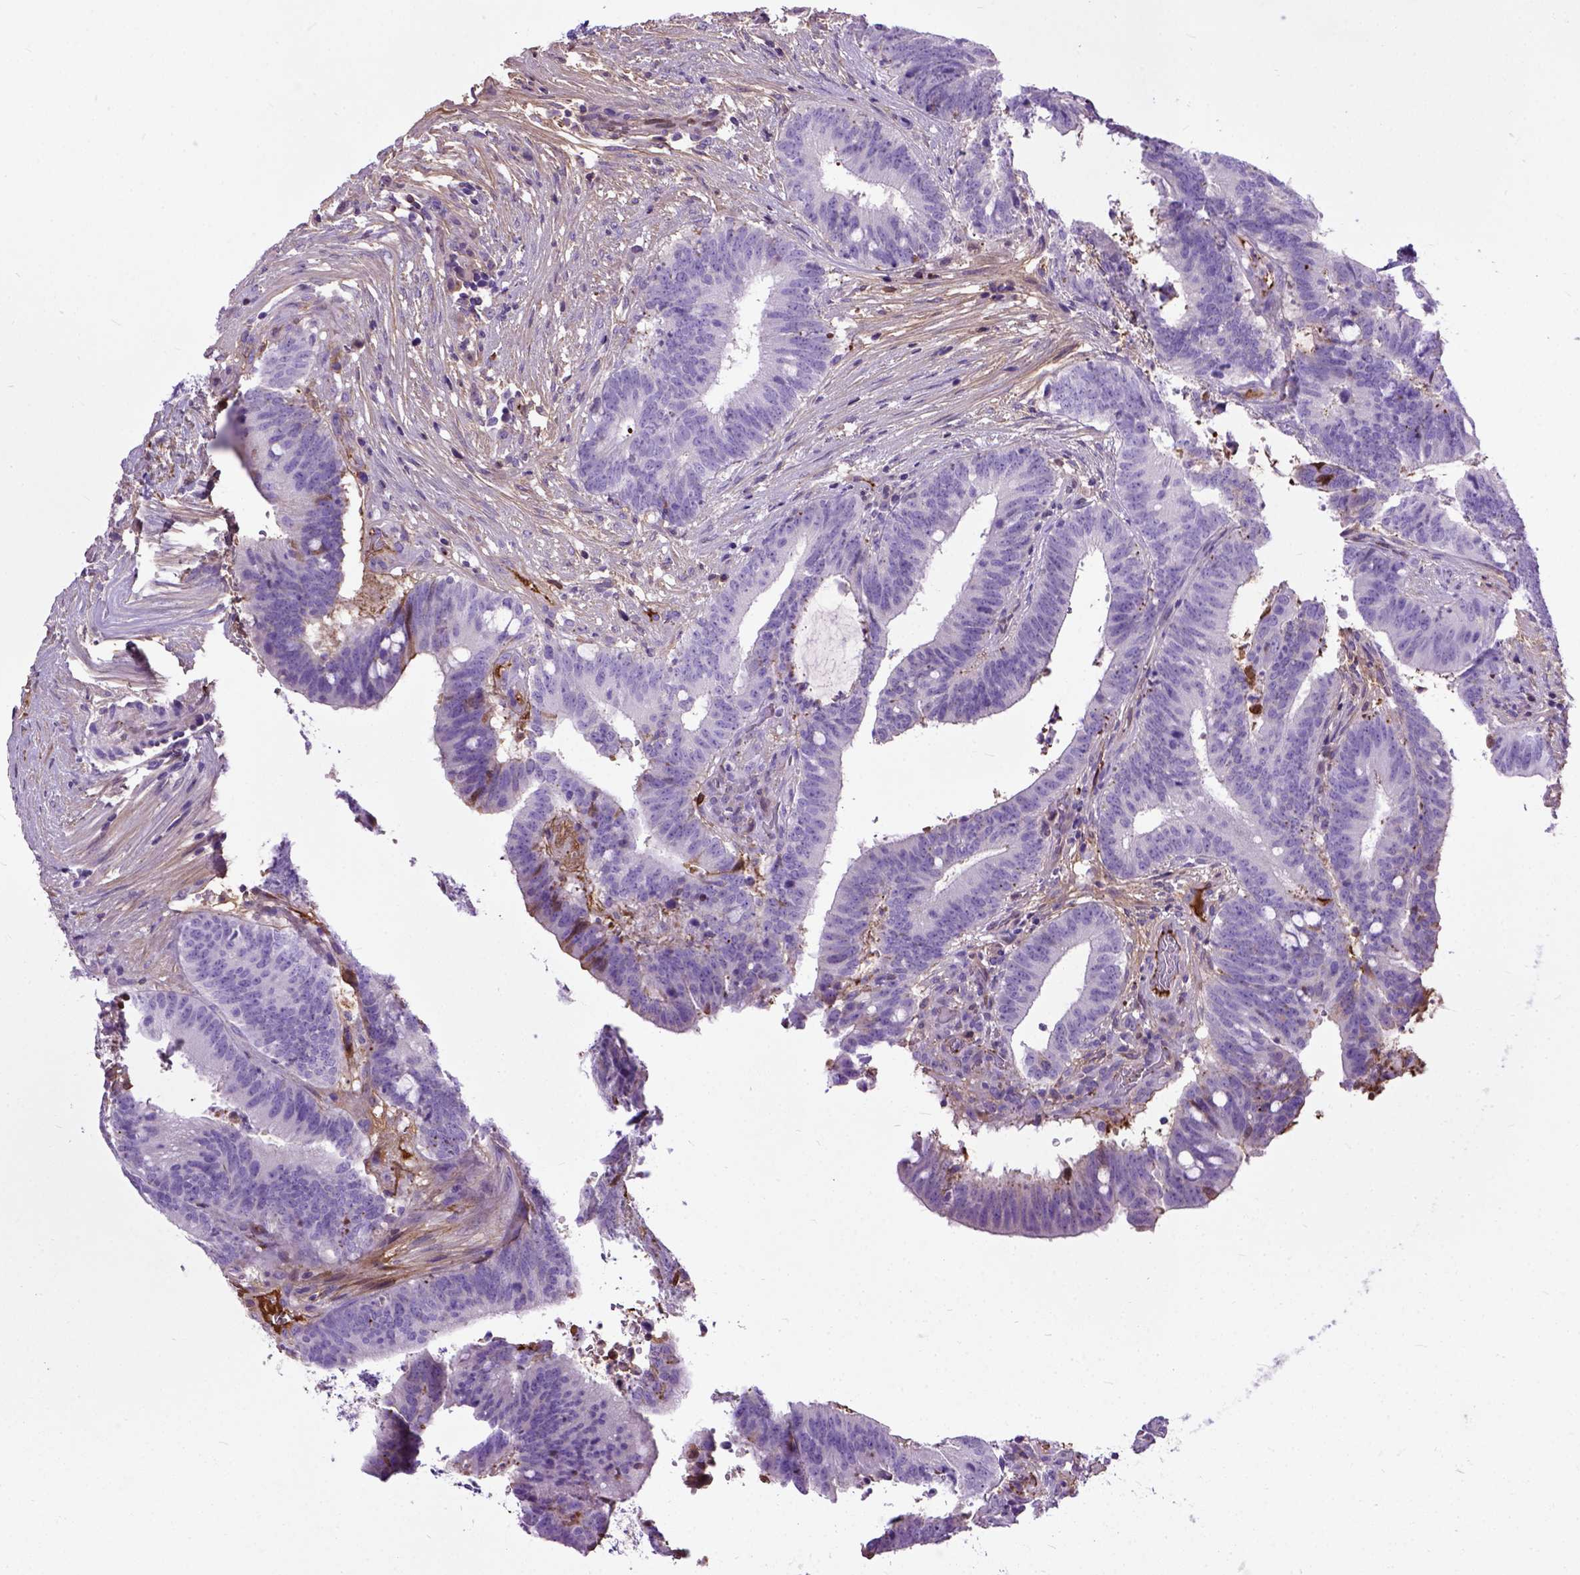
{"staining": {"intensity": "negative", "quantity": "none", "location": "none"}, "tissue": "colorectal cancer", "cell_type": "Tumor cells", "image_type": "cancer", "snomed": [{"axis": "morphology", "description": "Adenocarcinoma, NOS"}, {"axis": "topography", "description": "Colon"}], "caption": "There is no significant positivity in tumor cells of colorectal cancer.", "gene": "ADAMTS8", "patient": {"sex": "female", "age": 43}}